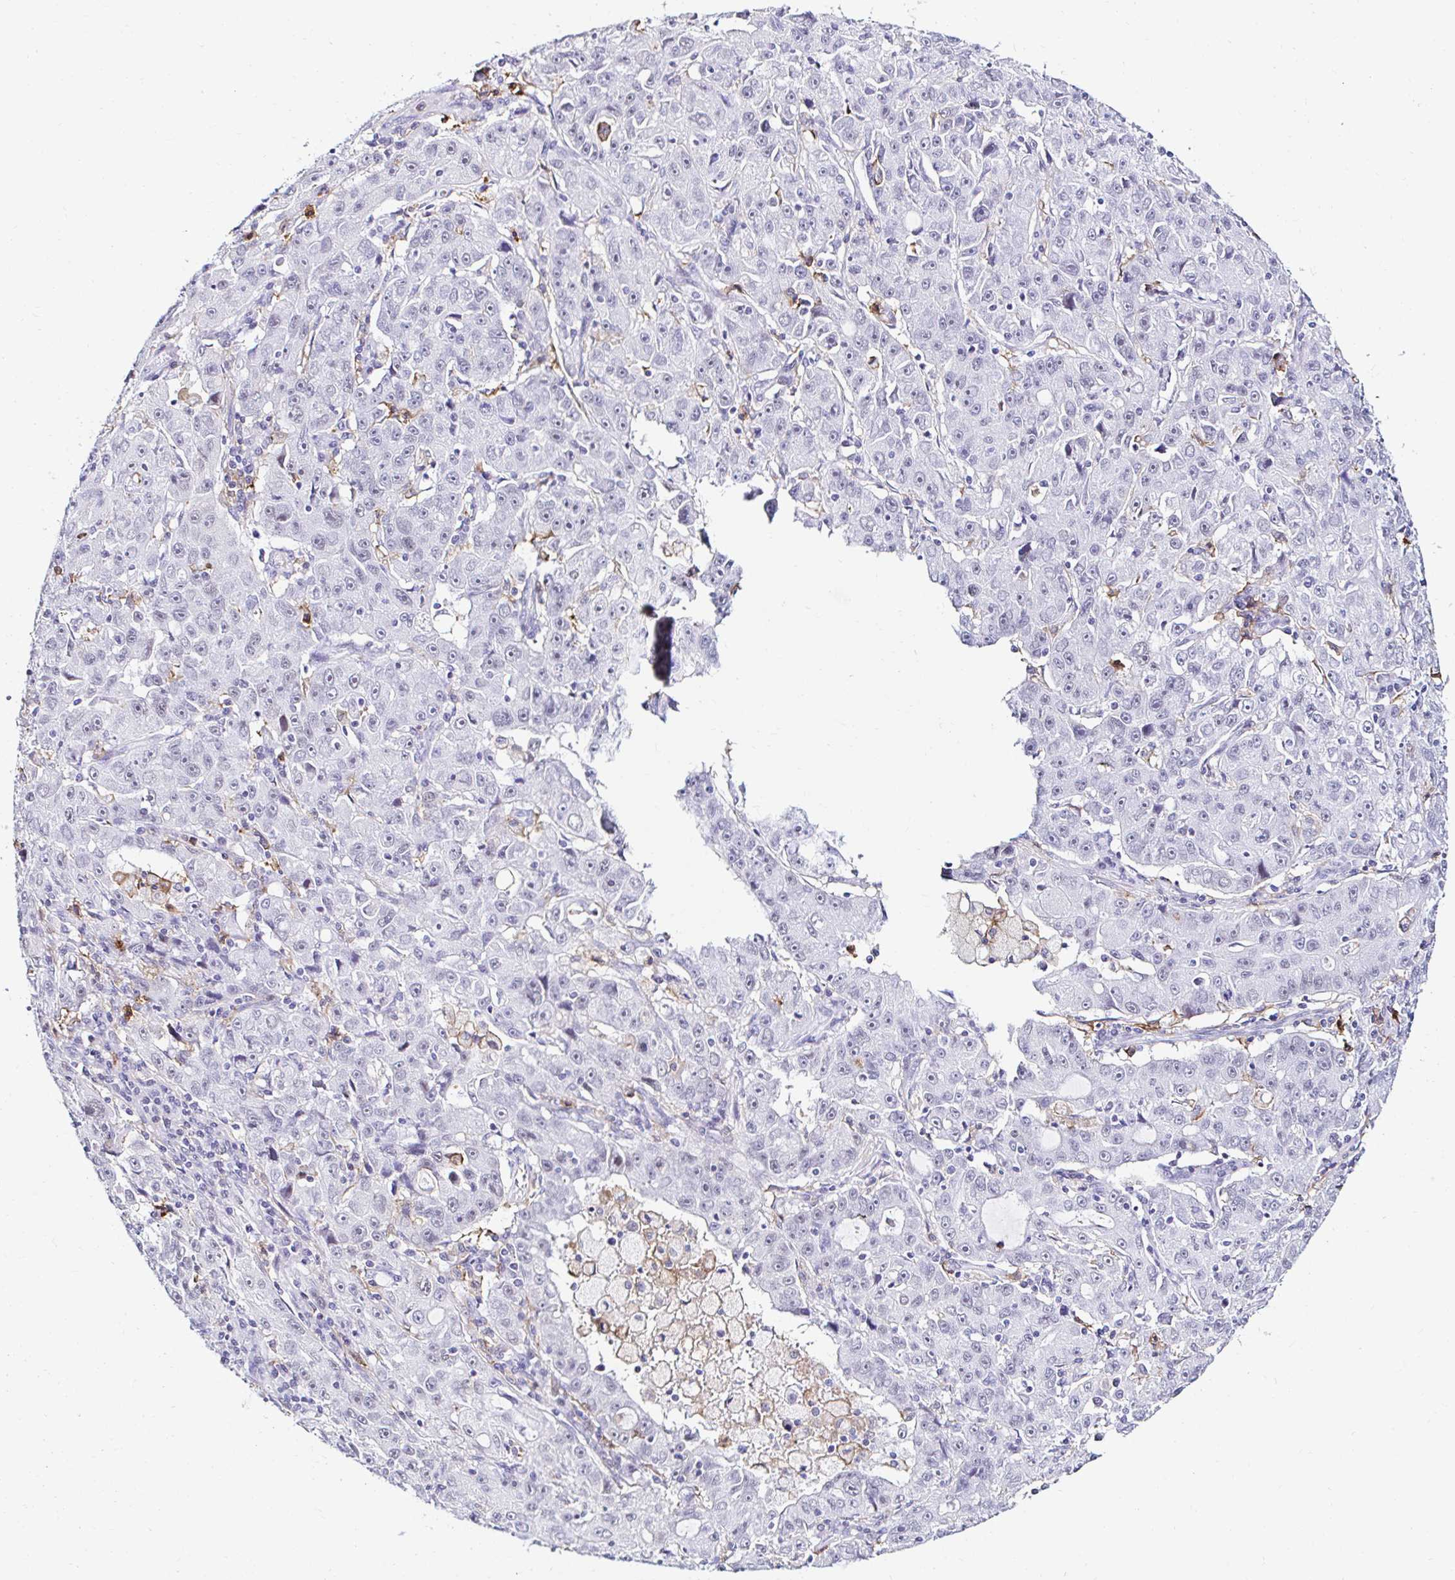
{"staining": {"intensity": "negative", "quantity": "none", "location": "none"}, "tissue": "lung cancer", "cell_type": "Tumor cells", "image_type": "cancer", "snomed": [{"axis": "morphology", "description": "Normal morphology"}, {"axis": "morphology", "description": "Adenocarcinoma, NOS"}, {"axis": "topography", "description": "Lymph node"}, {"axis": "topography", "description": "Lung"}], "caption": "High magnification brightfield microscopy of lung adenocarcinoma stained with DAB (brown) and counterstained with hematoxylin (blue): tumor cells show no significant staining.", "gene": "CYBB", "patient": {"sex": "female", "age": 57}}